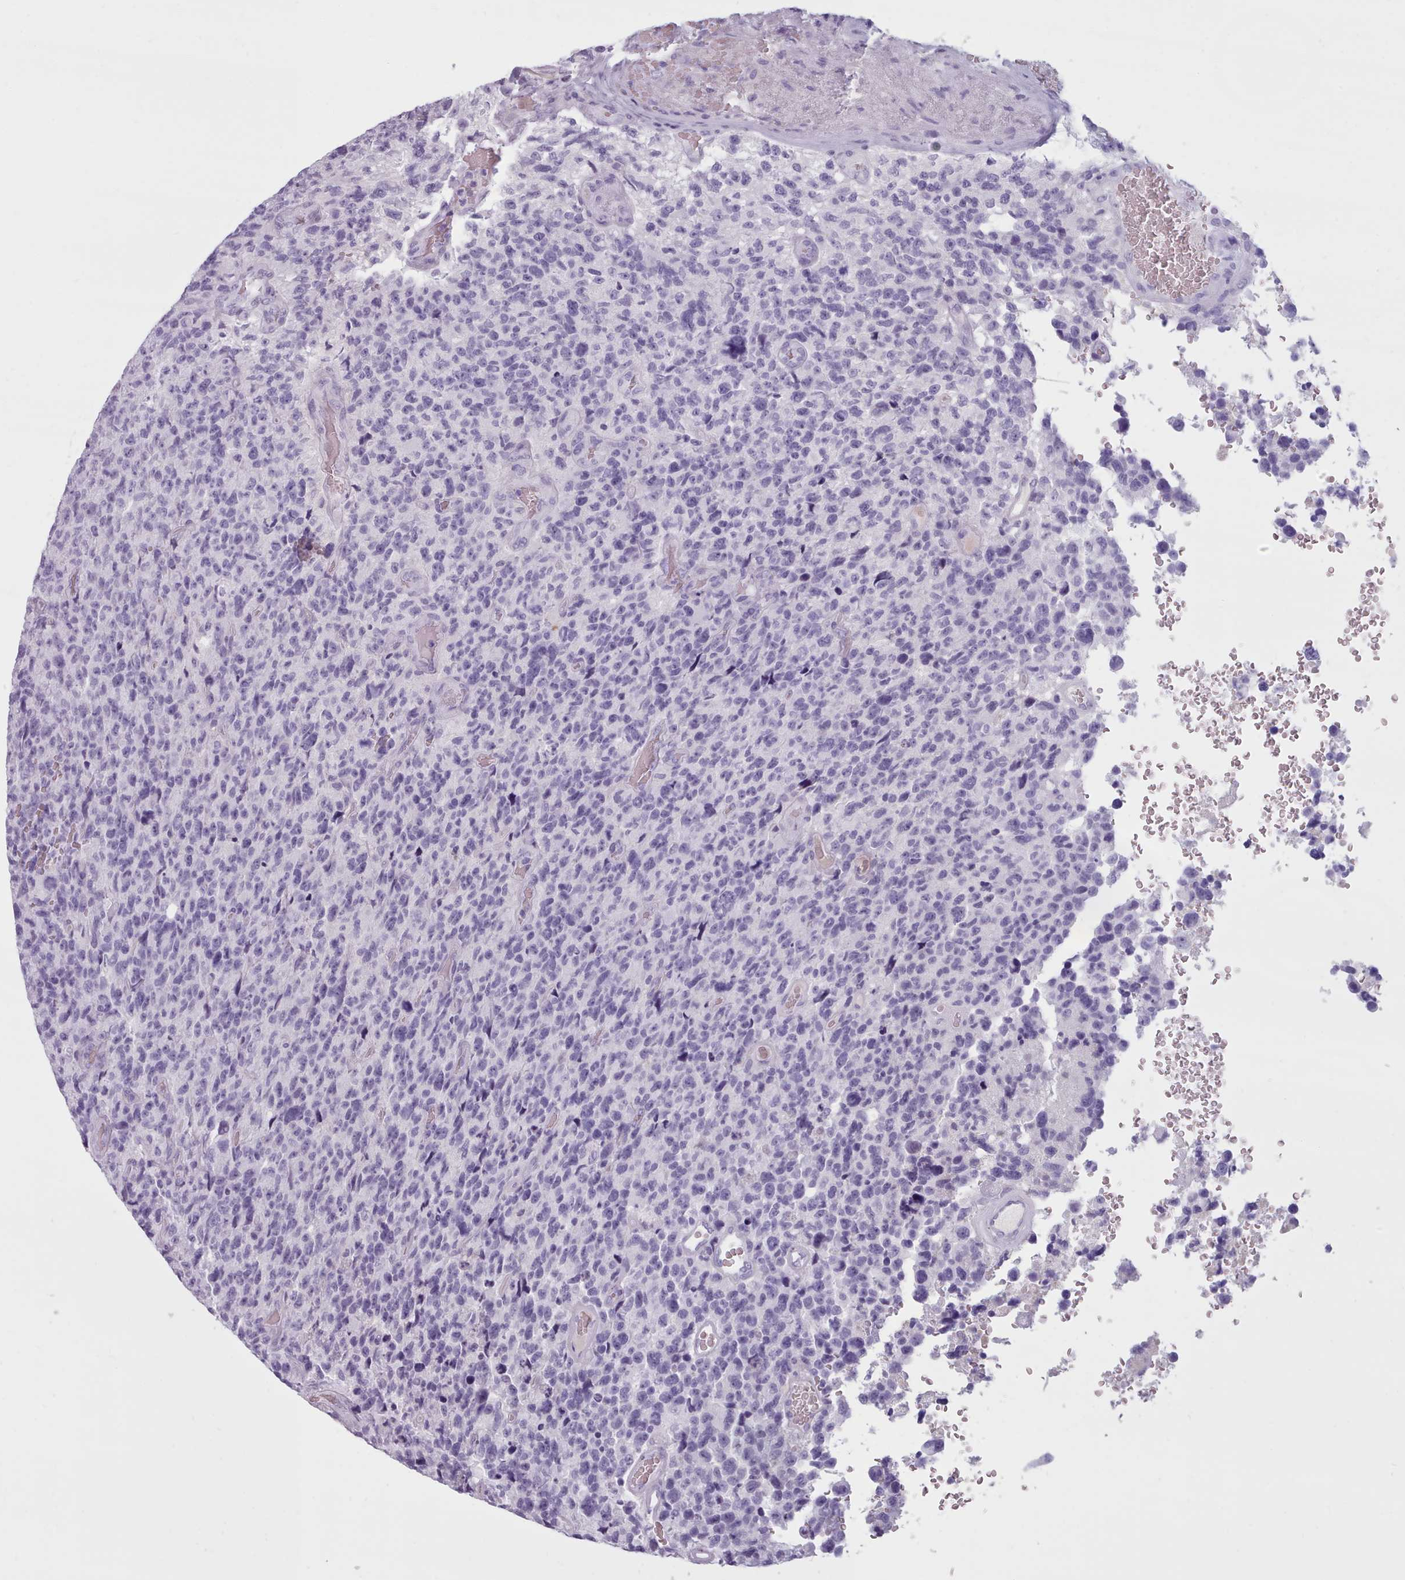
{"staining": {"intensity": "negative", "quantity": "none", "location": "none"}, "tissue": "glioma", "cell_type": "Tumor cells", "image_type": "cancer", "snomed": [{"axis": "morphology", "description": "Glioma, malignant, High grade"}, {"axis": "topography", "description": "Brain"}], "caption": "Immunohistochemistry of human glioma demonstrates no expression in tumor cells.", "gene": "ZNF43", "patient": {"sex": "male", "age": 69}}